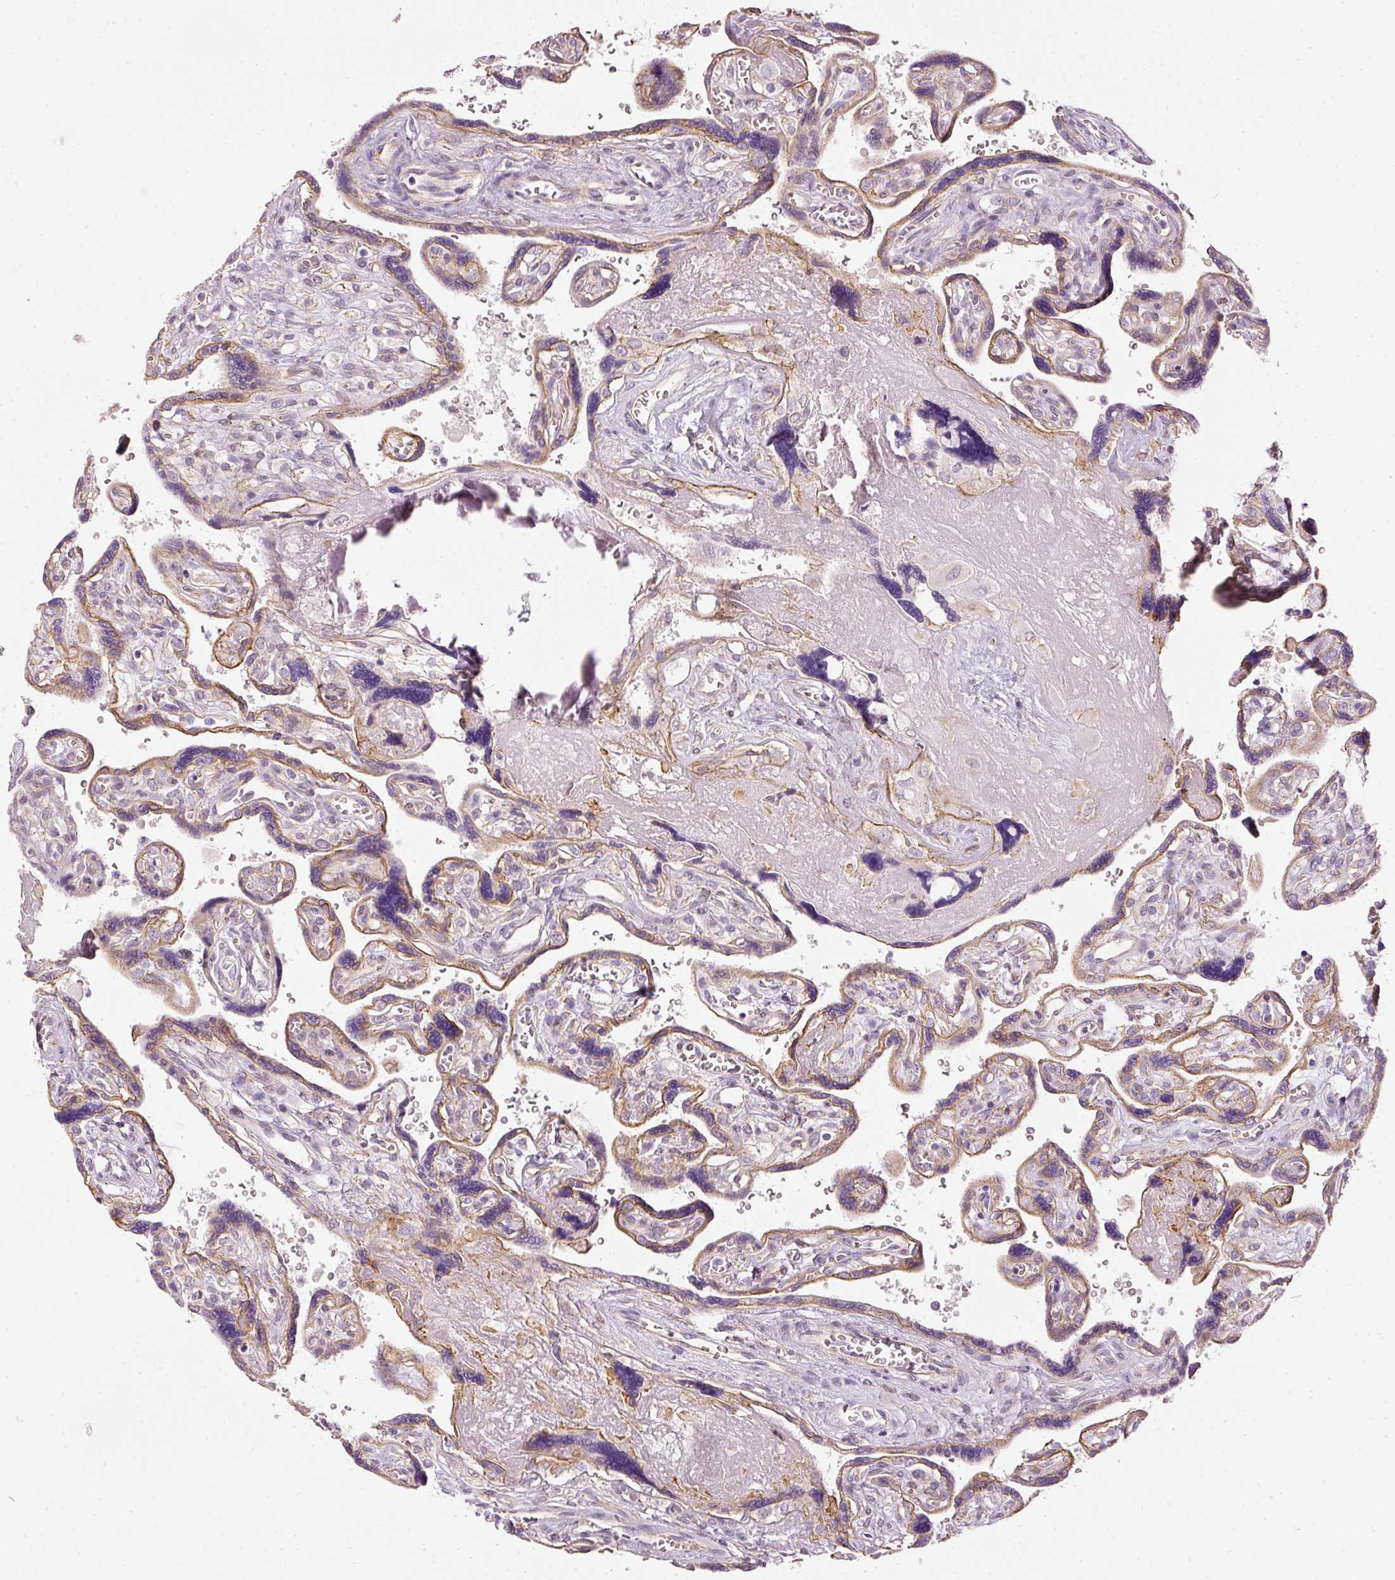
{"staining": {"intensity": "negative", "quantity": "none", "location": "none"}, "tissue": "placenta", "cell_type": "Decidual cells", "image_type": "normal", "snomed": [{"axis": "morphology", "description": "Normal tissue, NOS"}, {"axis": "topography", "description": "Placenta"}], "caption": "Immunohistochemistry (IHC) micrograph of normal placenta: human placenta stained with DAB (3,3'-diaminobenzidine) exhibits no significant protein expression in decidual cells. (Brightfield microscopy of DAB (3,3'-diaminobenzidine) immunohistochemistry (IHC) at high magnification).", "gene": "OSR2", "patient": {"sex": "female", "age": 39}}